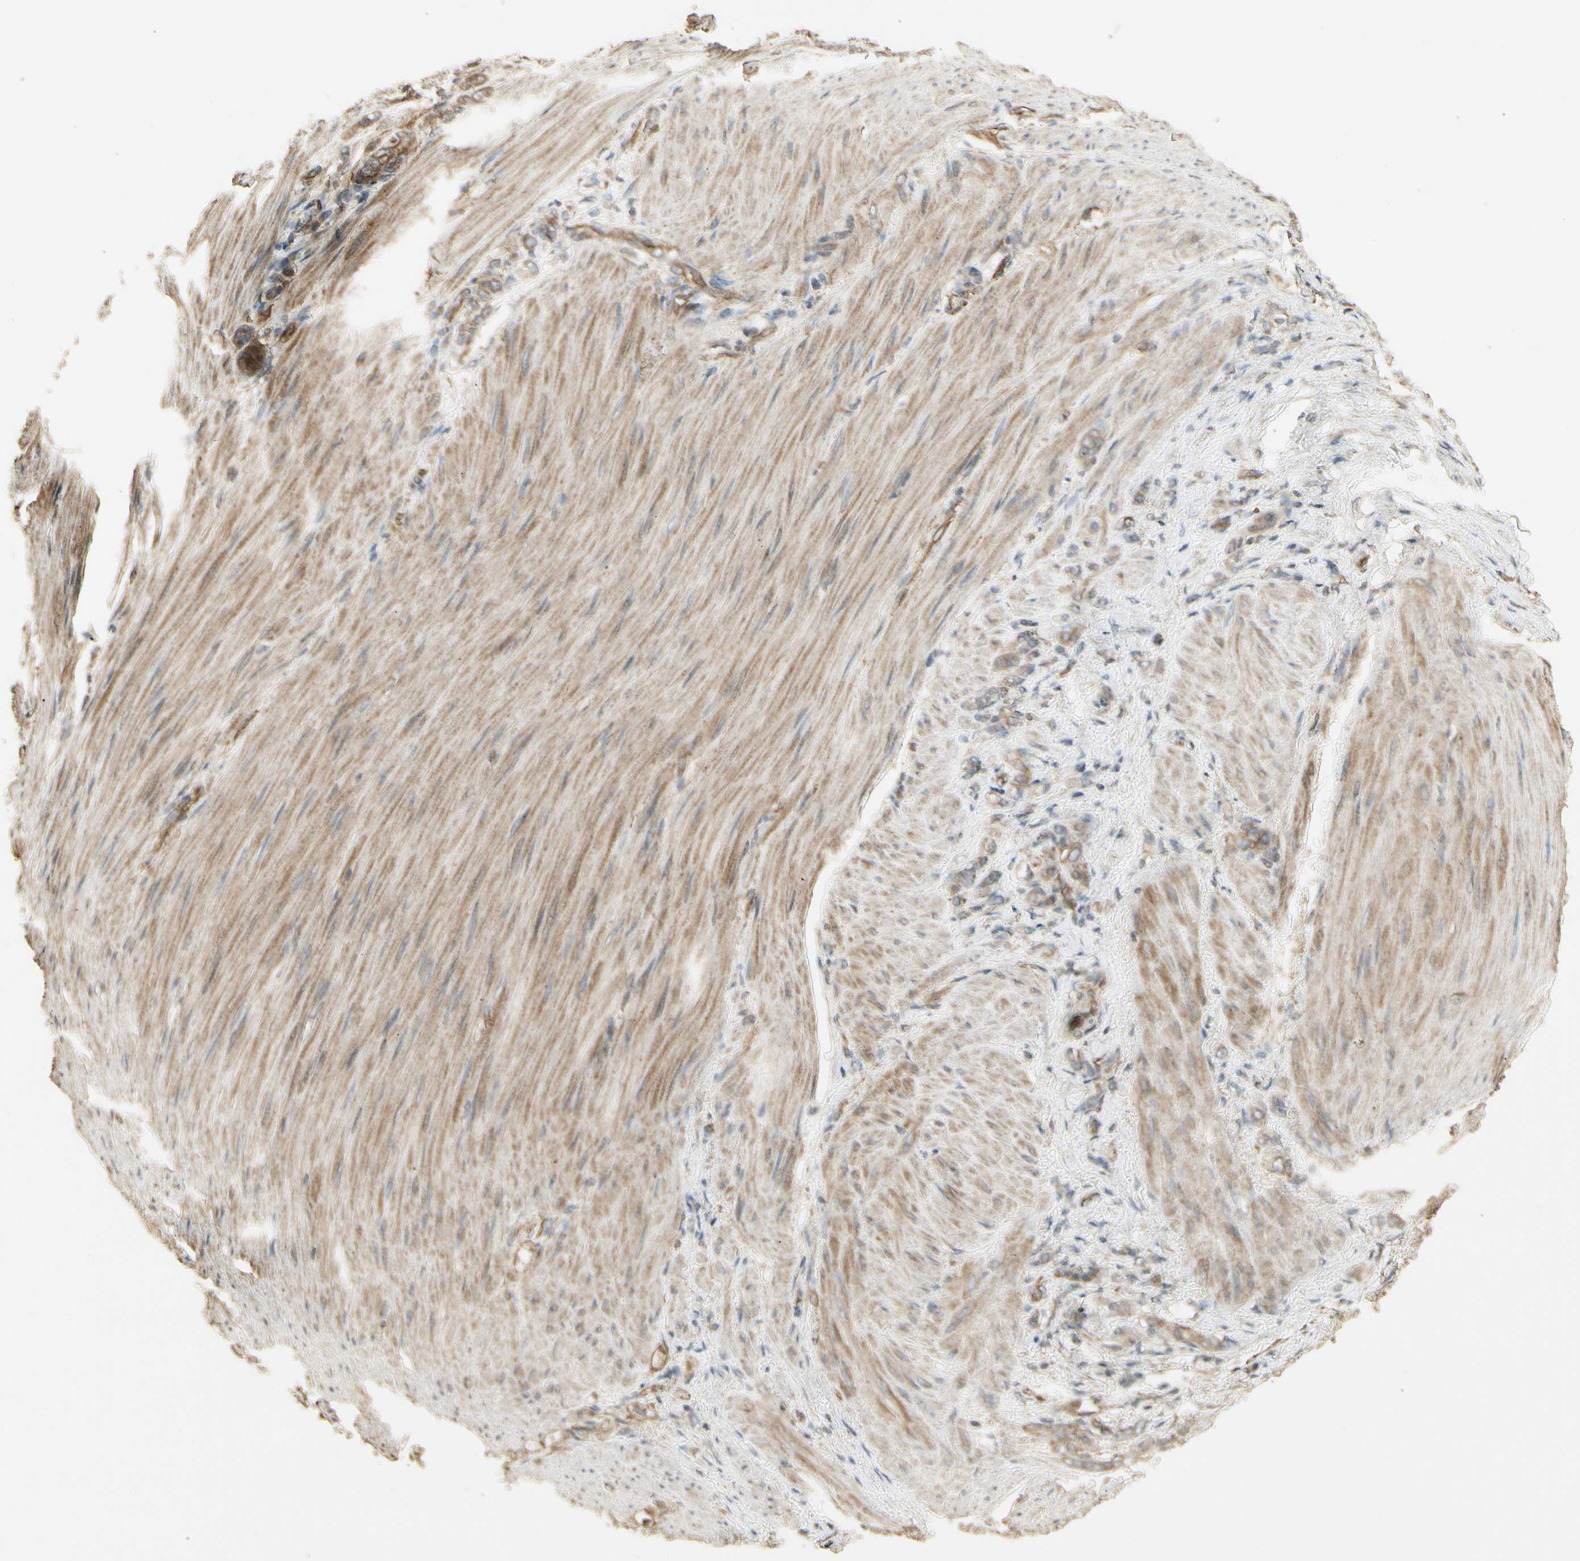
{"staining": {"intensity": "moderate", "quantity": ">75%", "location": "cytoplasmic/membranous"}, "tissue": "stomach cancer", "cell_type": "Tumor cells", "image_type": "cancer", "snomed": [{"axis": "morphology", "description": "Adenocarcinoma, NOS"}, {"axis": "topography", "description": "Stomach"}], "caption": "Protein expression analysis of human stomach cancer reveals moderate cytoplasmic/membranous staining in about >75% of tumor cells.", "gene": "RNF180", "patient": {"sex": "male", "age": 82}}